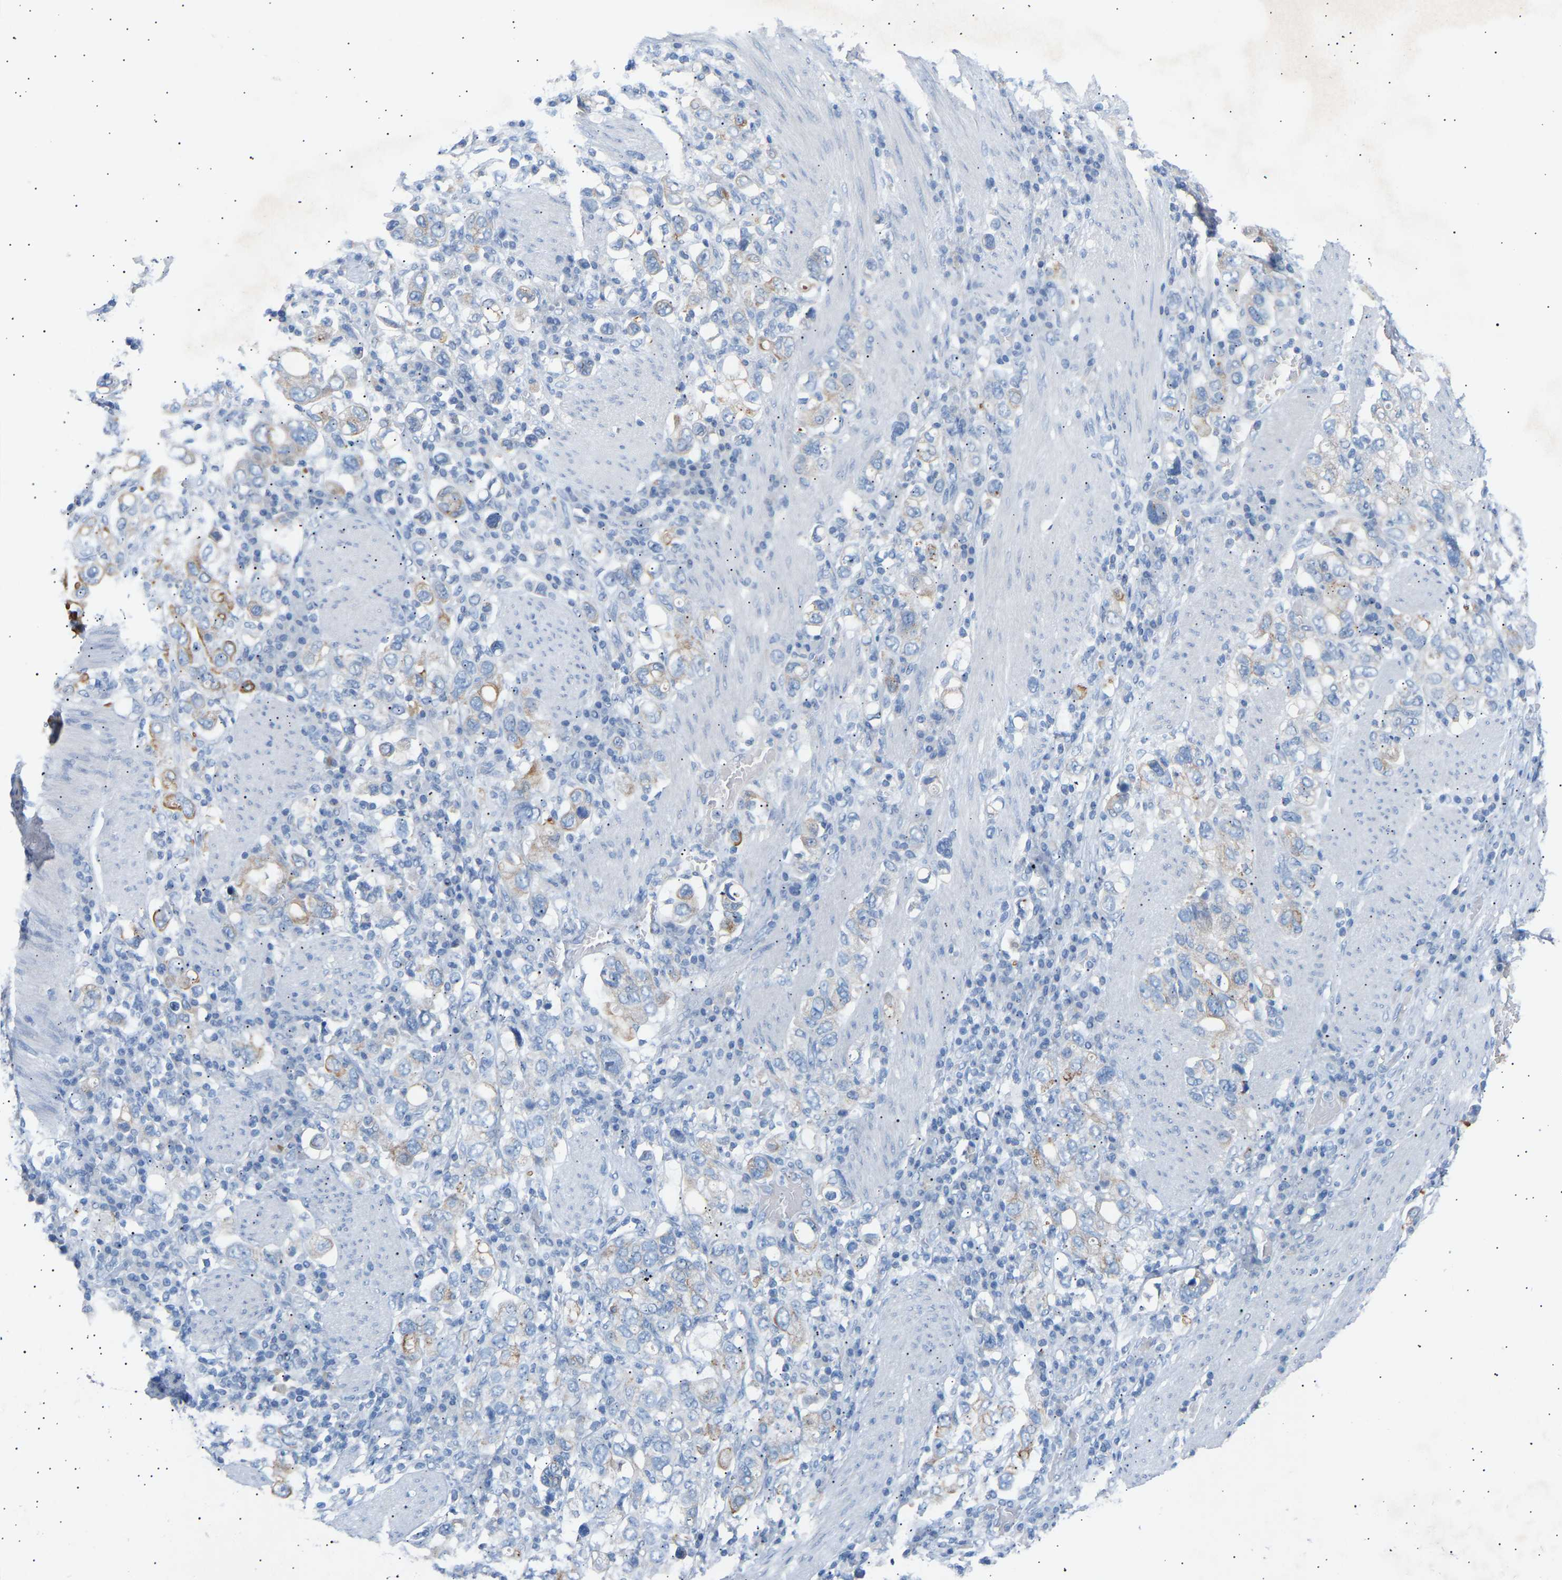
{"staining": {"intensity": "moderate", "quantity": "<25%", "location": "cytoplasmic/membranous"}, "tissue": "stomach cancer", "cell_type": "Tumor cells", "image_type": "cancer", "snomed": [{"axis": "morphology", "description": "Adenocarcinoma, NOS"}, {"axis": "topography", "description": "Stomach, upper"}], "caption": "DAB immunohistochemical staining of human adenocarcinoma (stomach) reveals moderate cytoplasmic/membranous protein positivity in about <25% of tumor cells.", "gene": "PEX1", "patient": {"sex": "male", "age": 62}}